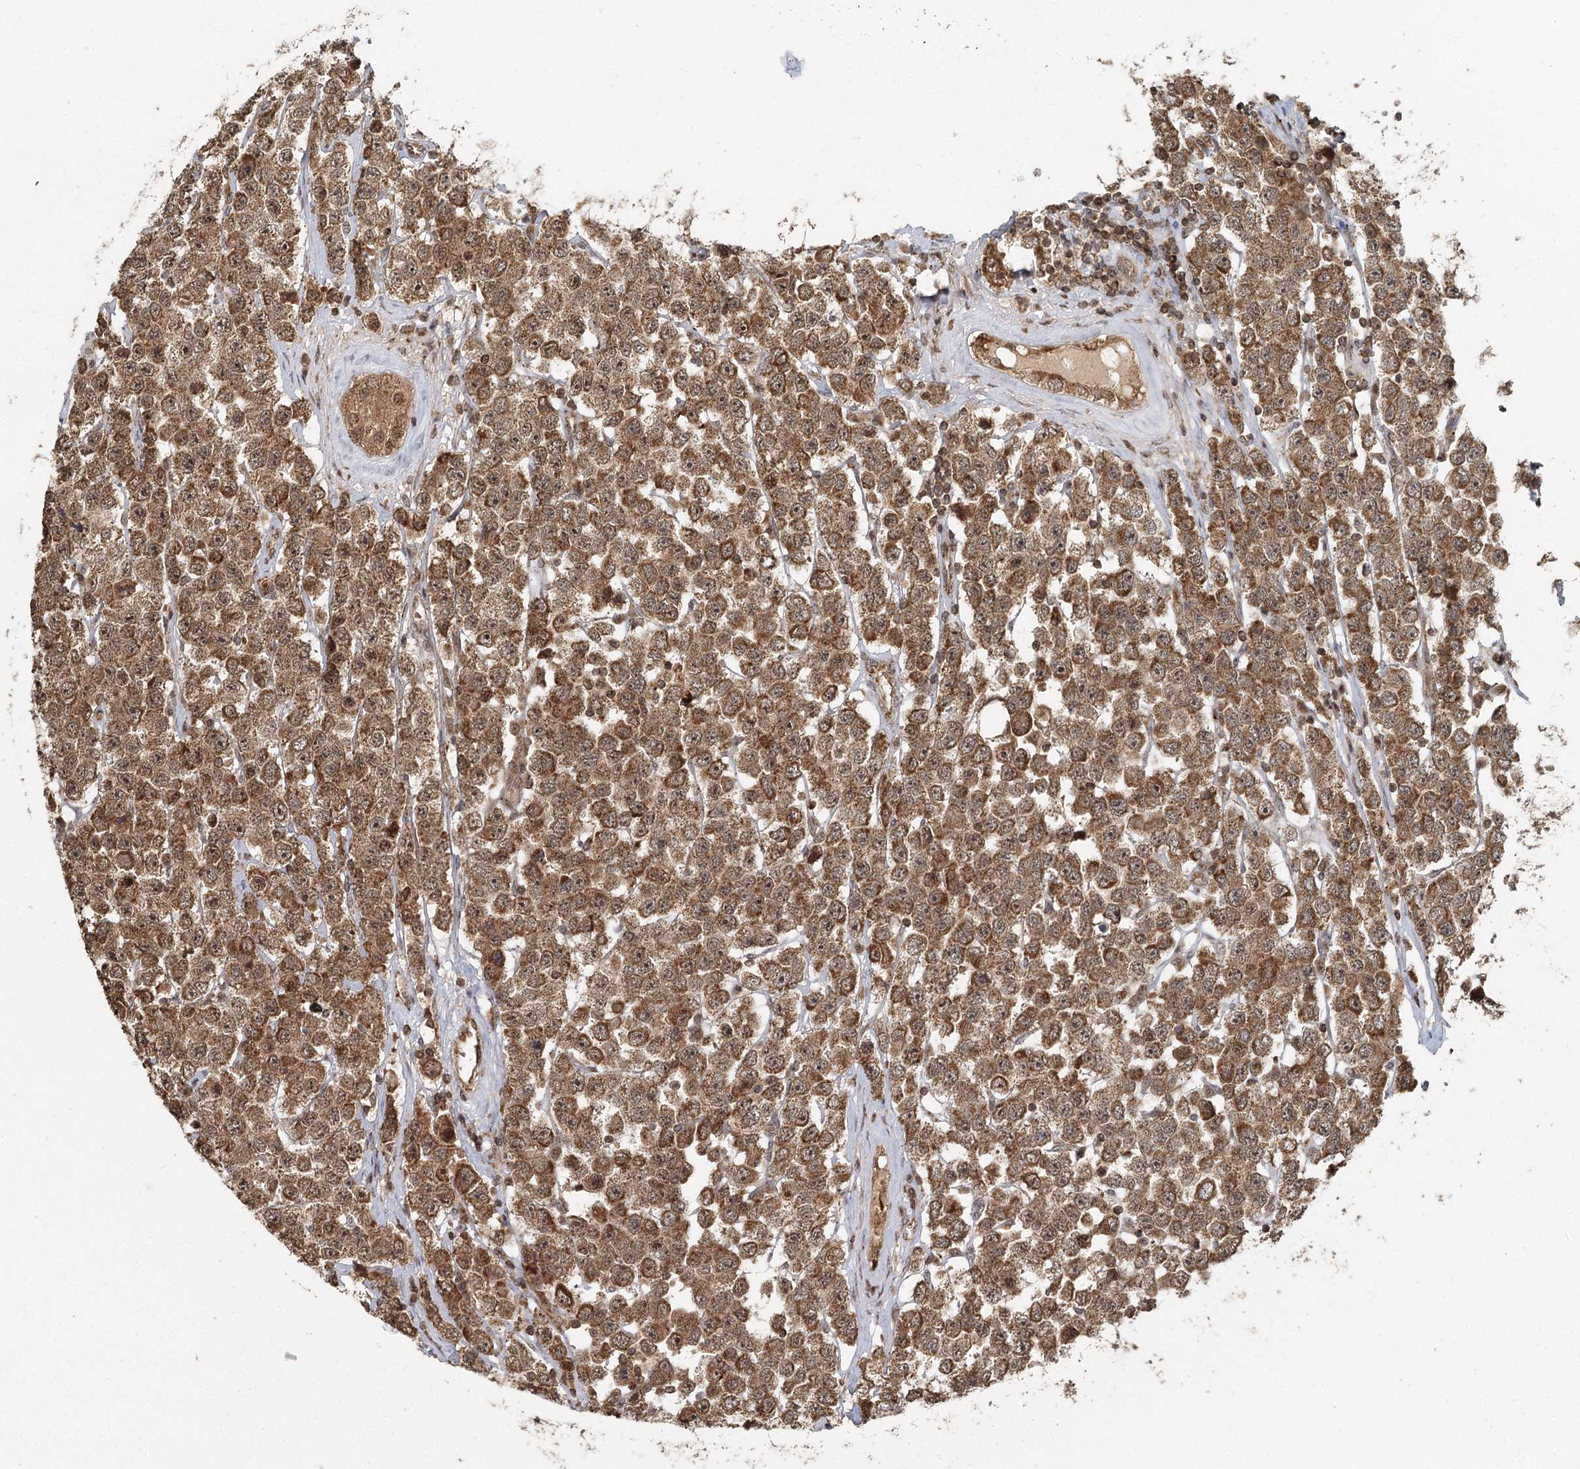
{"staining": {"intensity": "moderate", "quantity": ">75%", "location": "cytoplasmic/membranous"}, "tissue": "testis cancer", "cell_type": "Tumor cells", "image_type": "cancer", "snomed": [{"axis": "morphology", "description": "Seminoma, NOS"}, {"axis": "topography", "description": "Testis"}], "caption": "Human testis cancer (seminoma) stained with a brown dye reveals moderate cytoplasmic/membranous positive staining in about >75% of tumor cells.", "gene": "MICU1", "patient": {"sex": "male", "age": 28}}